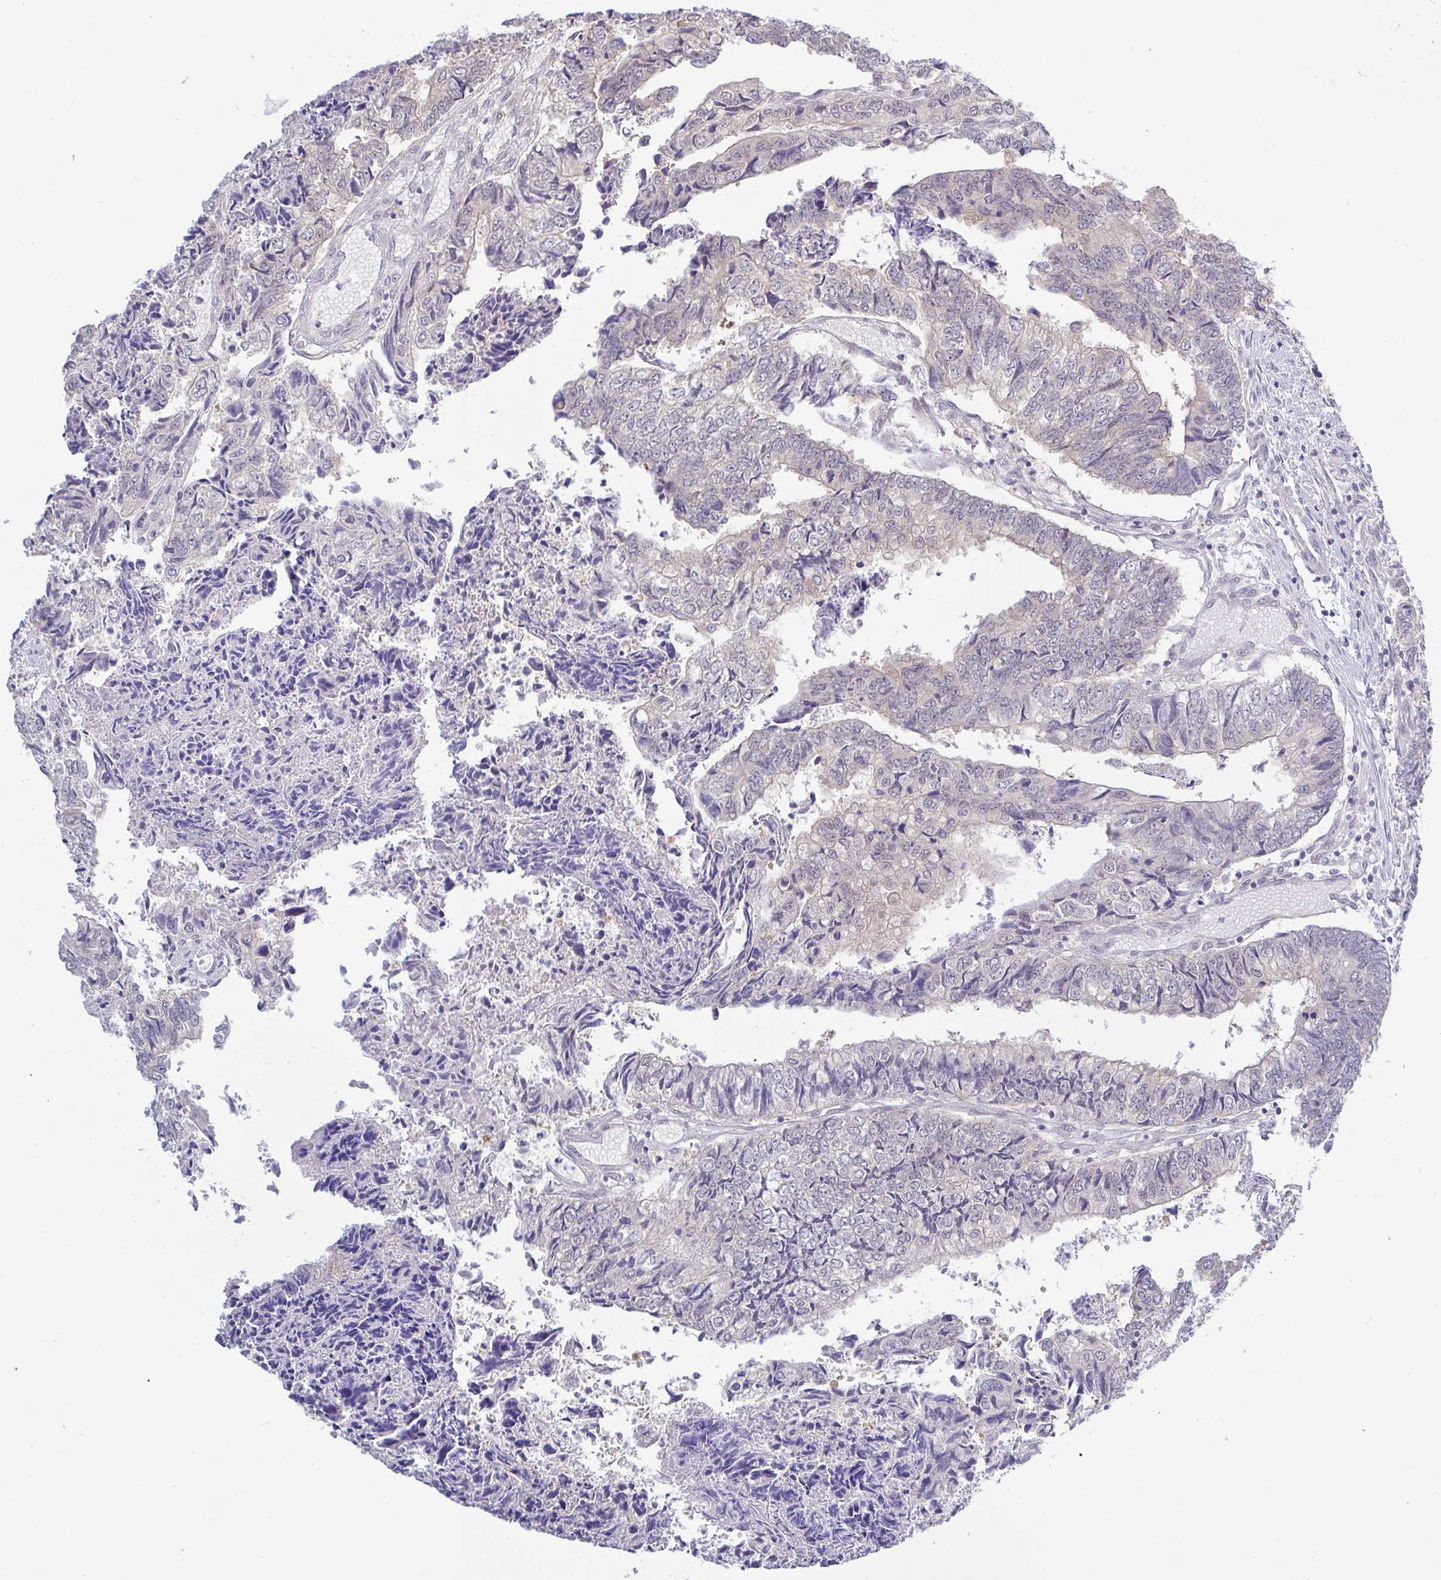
{"staining": {"intensity": "negative", "quantity": "none", "location": "none"}, "tissue": "colorectal cancer", "cell_type": "Tumor cells", "image_type": "cancer", "snomed": [{"axis": "morphology", "description": "Adenocarcinoma, NOS"}, {"axis": "topography", "description": "Colon"}], "caption": "The histopathology image exhibits no significant positivity in tumor cells of colorectal adenocarcinoma.", "gene": "HYPK", "patient": {"sex": "male", "age": 86}}